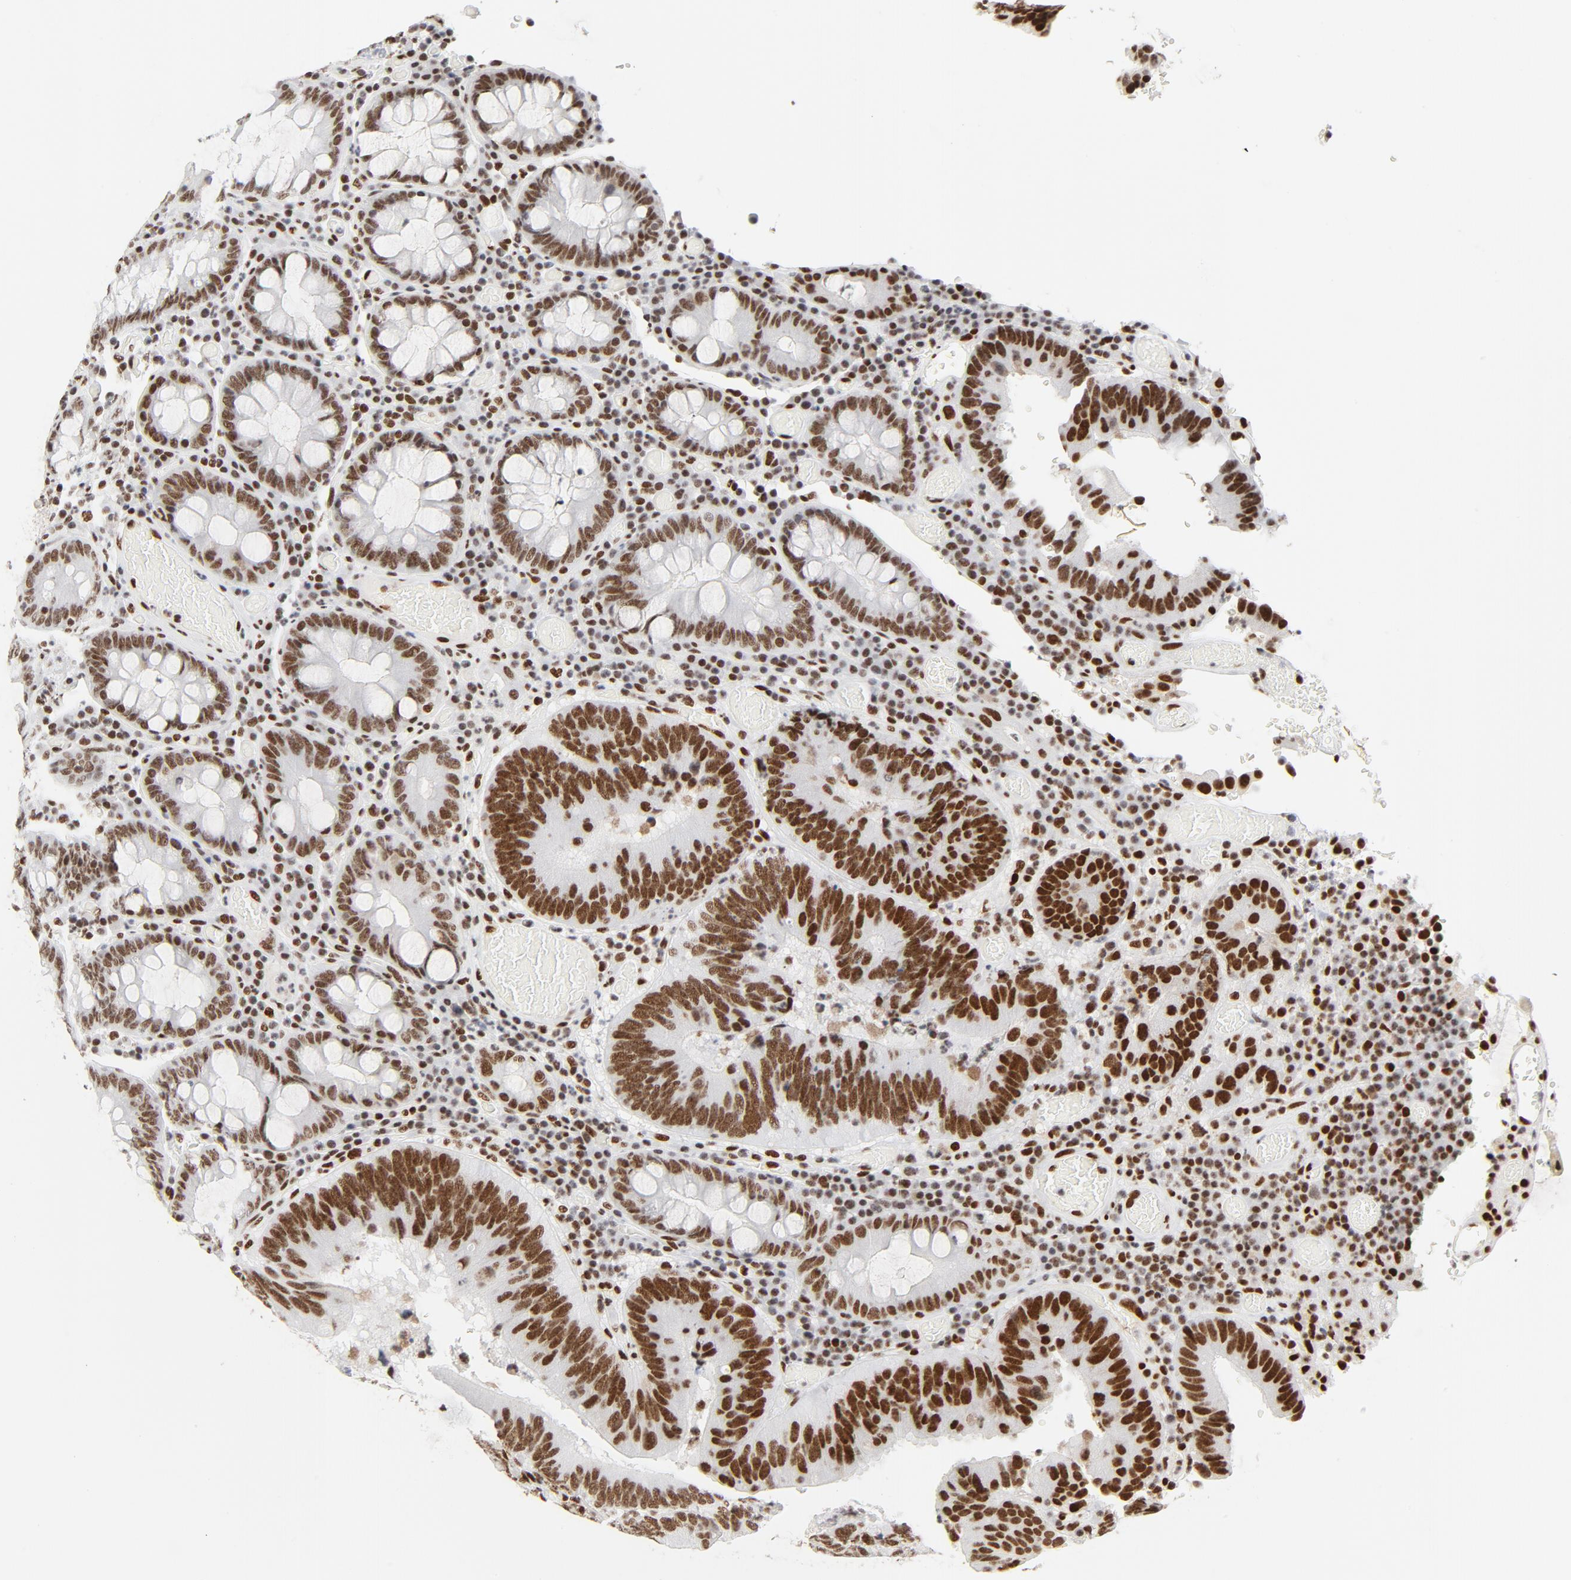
{"staining": {"intensity": "moderate", "quantity": ">75%", "location": "nuclear"}, "tissue": "colorectal cancer", "cell_type": "Tumor cells", "image_type": "cancer", "snomed": [{"axis": "morphology", "description": "Normal tissue, NOS"}, {"axis": "morphology", "description": "Adenocarcinoma, NOS"}, {"axis": "topography", "description": "Colon"}], "caption": "A brown stain highlights moderate nuclear expression of a protein in human colorectal cancer tumor cells. Using DAB (3,3'-diaminobenzidine) (brown) and hematoxylin (blue) stains, captured at high magnification using brightfield microscopy.", "gene": "GTF2H1", "patient": {"sex": "female", "age": 78}}